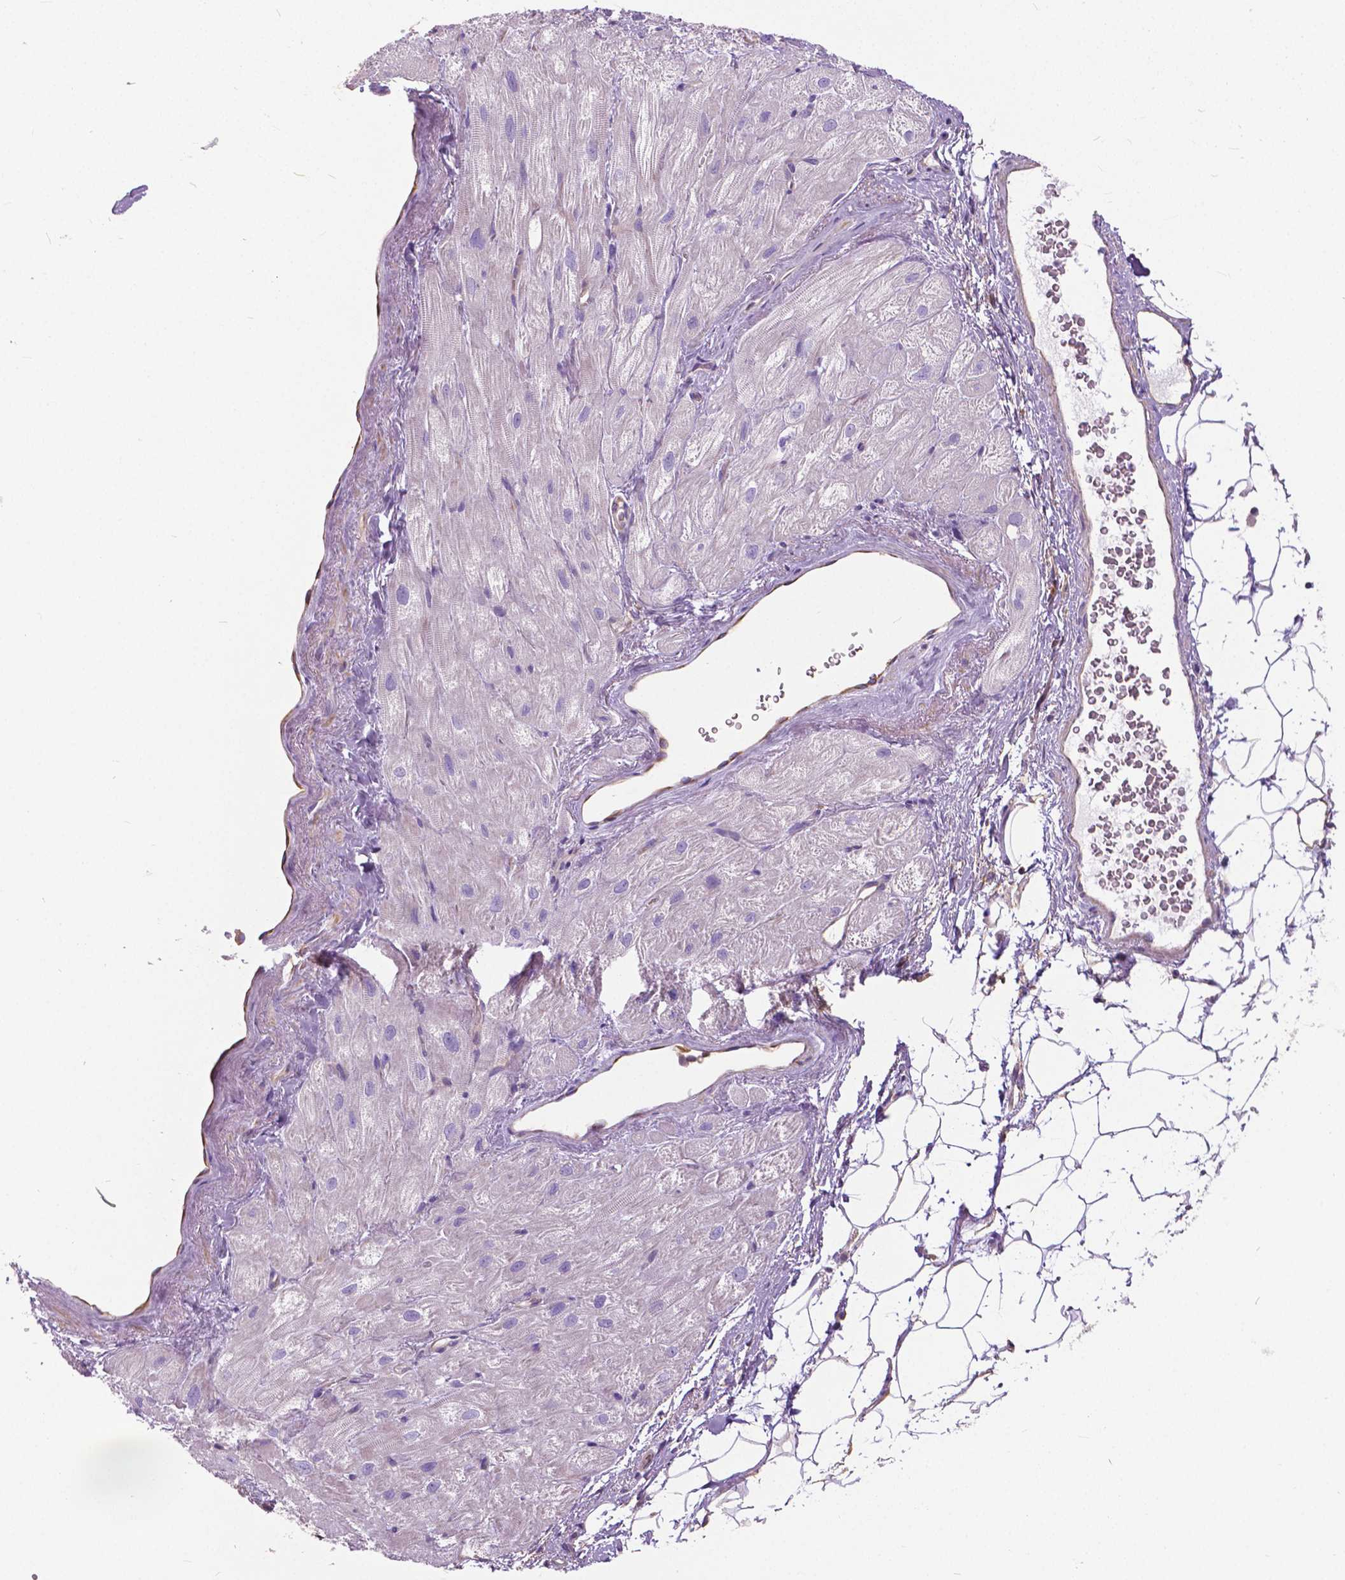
{"staining": {"intensity": "negative", "quantity": "none", "location": "none"}, "tissue": "heart muscle", "cell_type": "Cardiomyocytes", "image_type": "normal", "snomed": [{"axis": "morphology", "description": "Normal tissue, NOS"}, {"axis": "topography", "description": "Heart"}], "caption": "A histopathology image of heart muscle stained for a protein exhibits no brown staining in cardiomyocytes.", "gene": "ANXA13", "patient": {"sex": "female", "age": 69}}